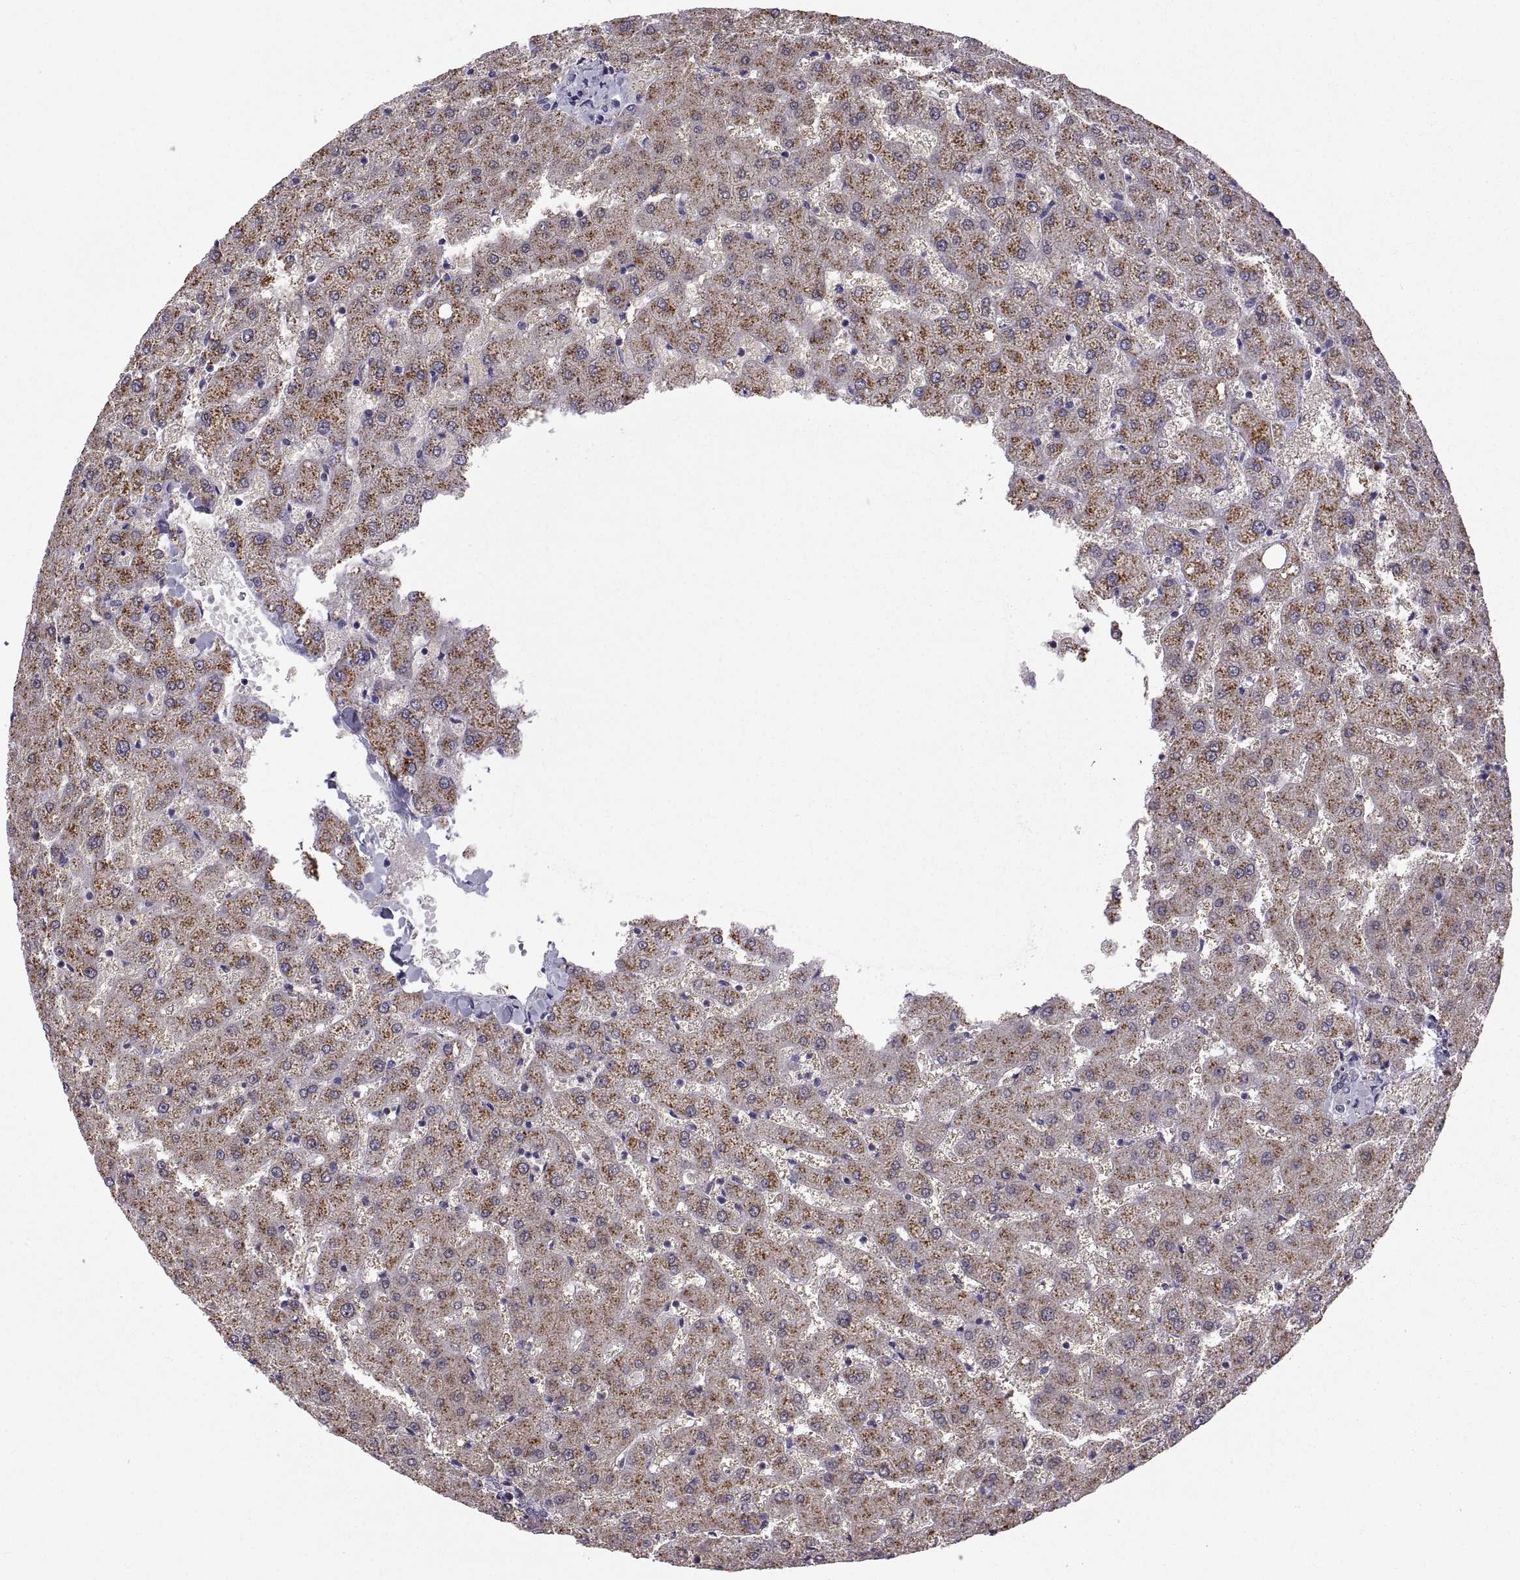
{"staining": {"intensity": "negative", "quantity": "none", "location": "none"}, "tissue": "liver", "cell_type": "Cholangiocytes", "image_type": "normal", "snomed": [{"axis": "morphology", "description": "Normal tissue, NOS"}, {"axis": "topography", "description": "Liver"}], "caption": "Immunohistochemical staining of unremarkable liver shows no significant expression in cholangiocytes.", "gene": "FGF9", "patient": {"sex": "female", "age": 50}}